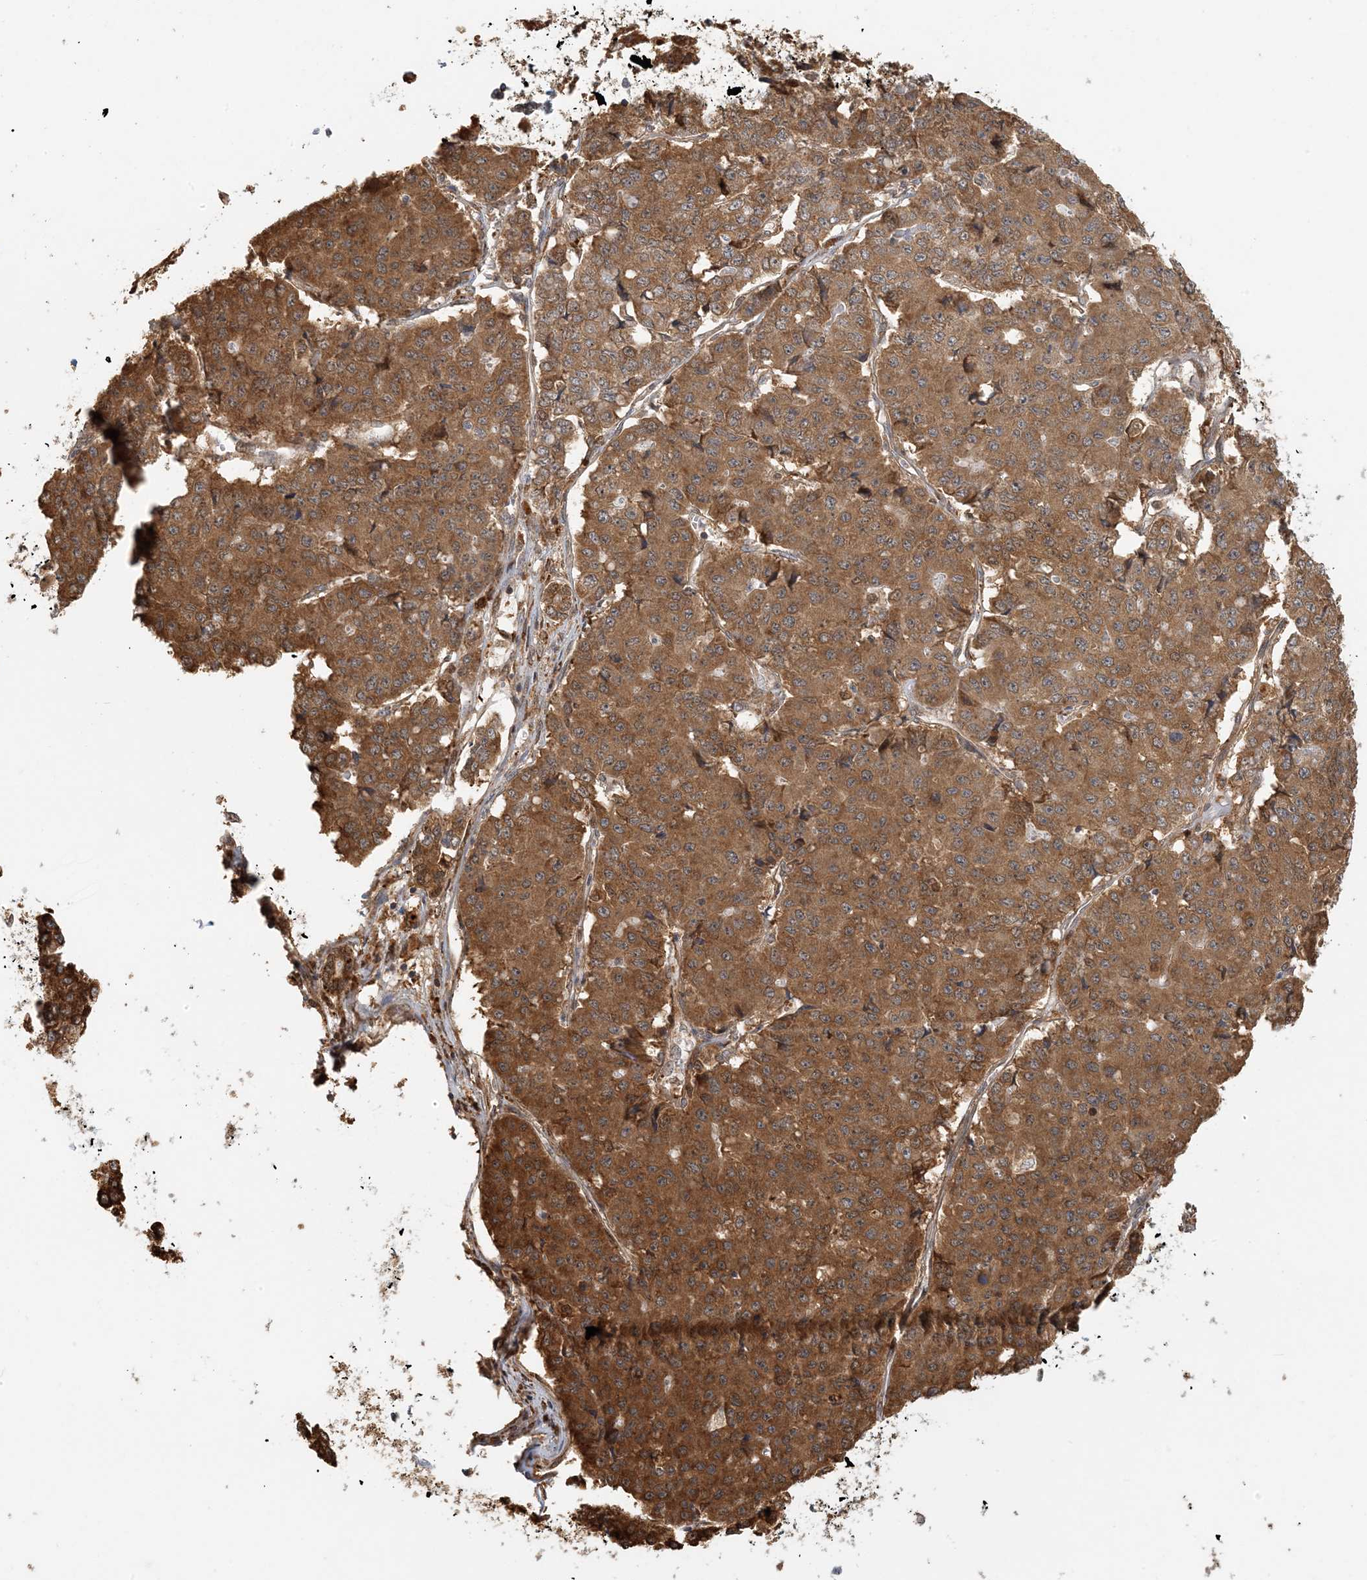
{"staining": {"intensity": "moderate", "quantity": ">75%", "location": "cytoplasmic/membranous"}, "tissue": "pancreatic cancer", "cell_type": "Tumor cells", "image_type": "cancer", "snomed": [{"axis": "morphology", "description": "Adenocarcinoma, NOS"}, {"axis": "topography", "description": "Pancreas"}], "caption": "Tumor cells display medium levels of moderate cytoplasmic/membranous expression in about >75% of cells in pancreatic cancer (adenocarcinoma). (Stains: DAB (3,3'-diaminobenzidine) in brown, nuclei in blue, Microscopy: brightfield microscopy at high magnification).", "gene": "HNMT", "patient": {"sex": "male", "age": 50}}